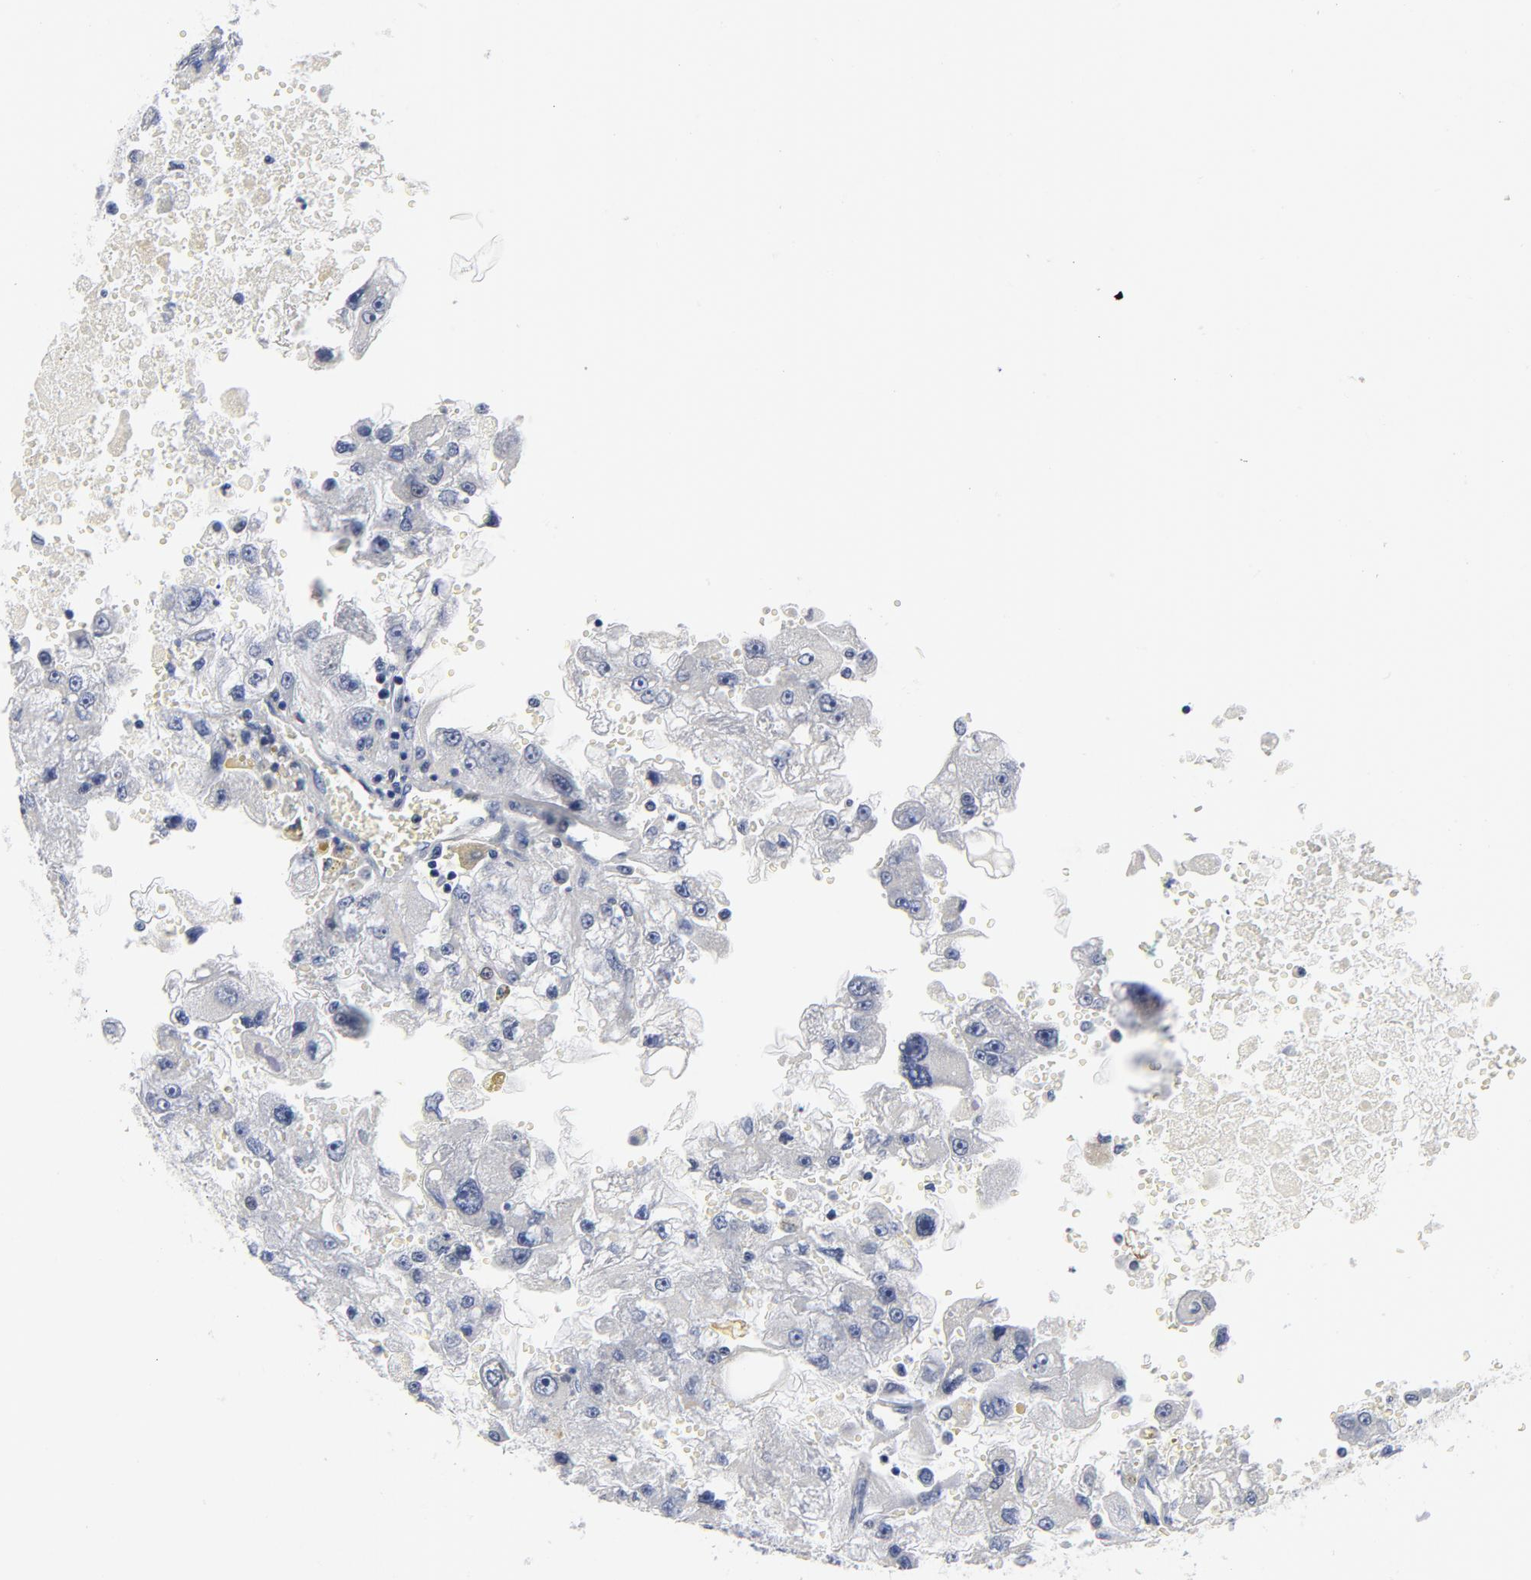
{"staining": {"intensity": "negative", "quantity": "none", "location": "none"}, "tissue": "renal cancer", "cell_type": "Tumor cells", "image_type": "cancer", "snomed": [{"axis": "morphology", "description": "Adenocarcinoma, NOS"}, {"axis": "topography", "description": "Kidney"}], "caption": "High magnification brightfield microscopy of renal cancer (adenocarcinoma) stained with DAB (brown) and counterstained with hematoxylin (blue): tumor cells show no significant expression.", "gene": "KCNK13", "patient": {"sex": "female", "age": 83}}